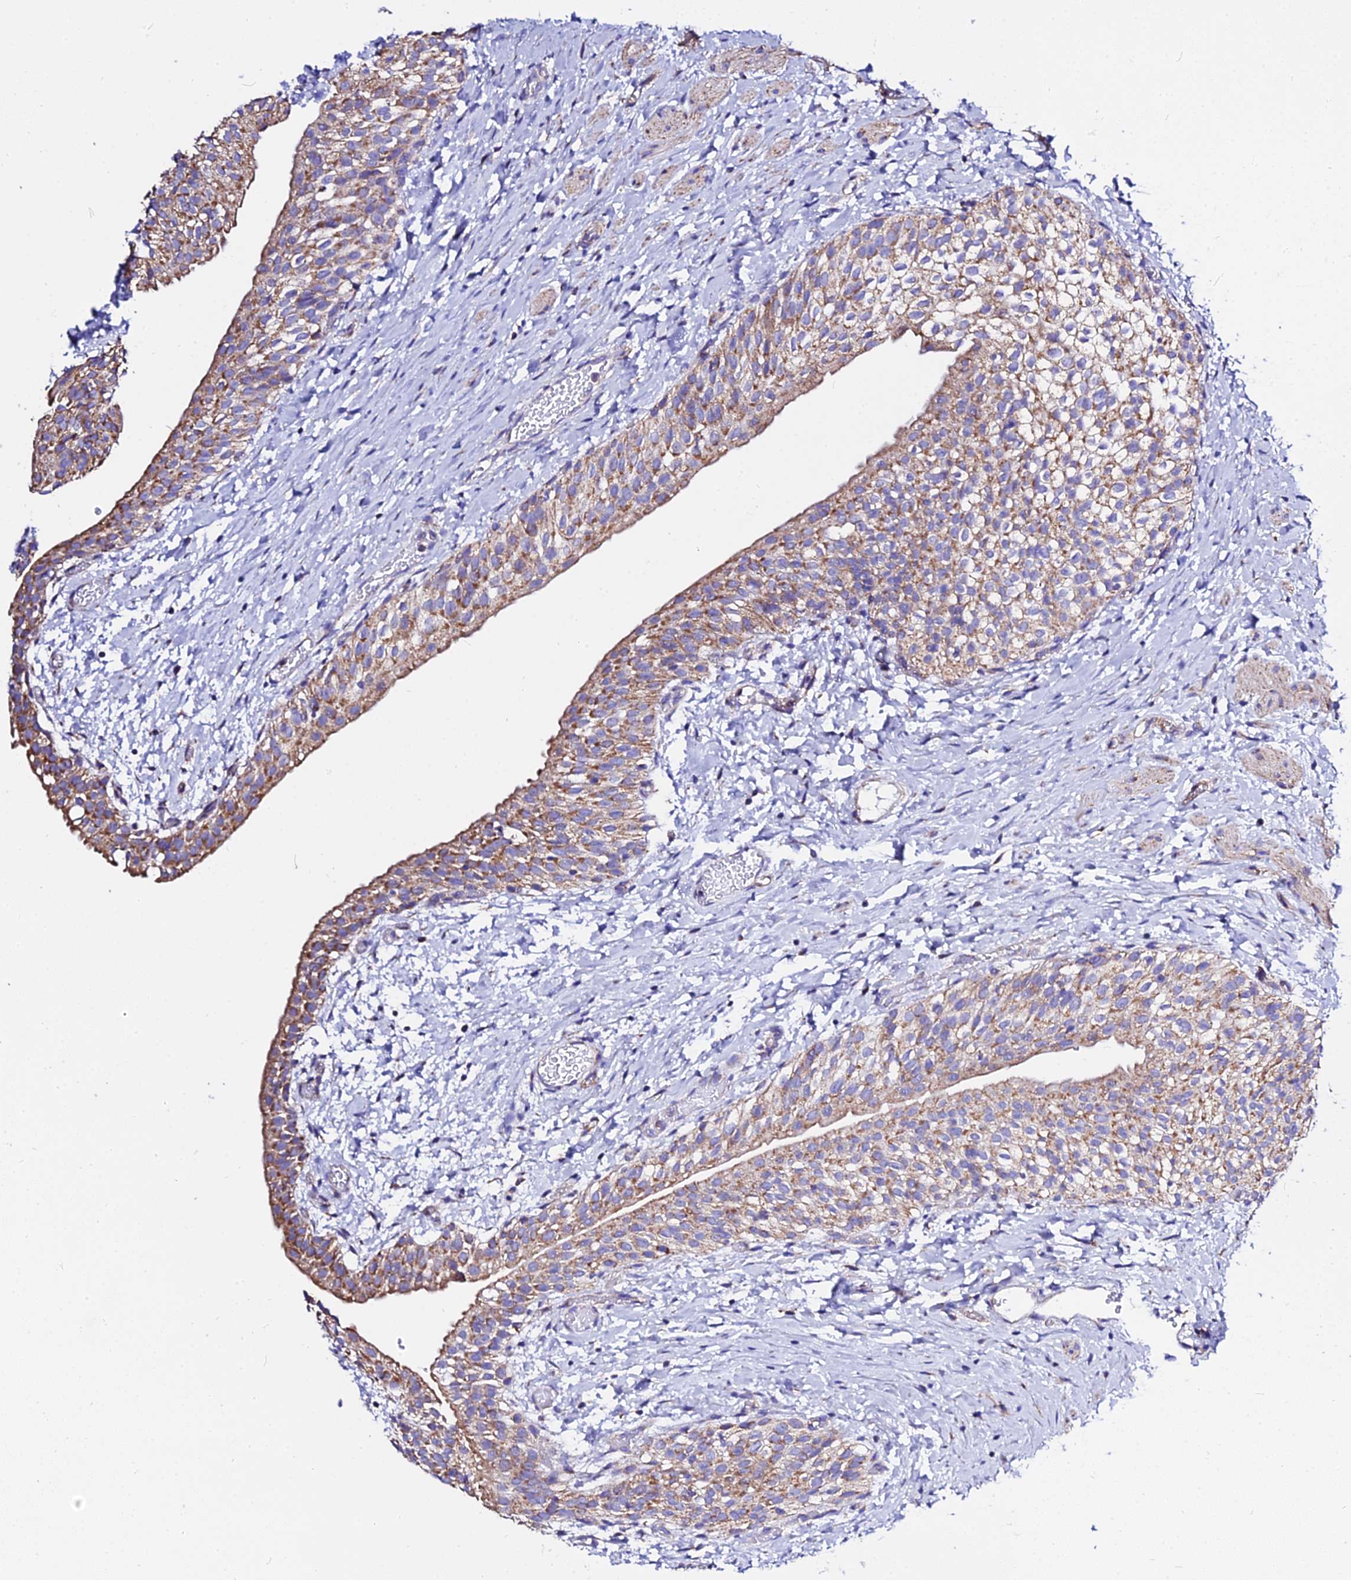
{"staining": {"intensity": "moderate", "quantity": ">75%", "location": "cytoplasmic/membranous"}, "tissue": "urinary bladder", "cell_type": "Urothelial cells", "image_type": "normal", "snomed": [{"axis": "morphology", "description": "Normal tissue, NOS"}, {"axis": "topography", "description": "Urinary bladder"}], "caption": "An IHC histopathology image of unremarkable tissue is shown. Protein staining in brown shows moderate cytoplasmic/membranous positivity in urinary bladder within urothelial cells.", "gene": "ZNF573", "patient": {"sex": "male", "age": 1}}